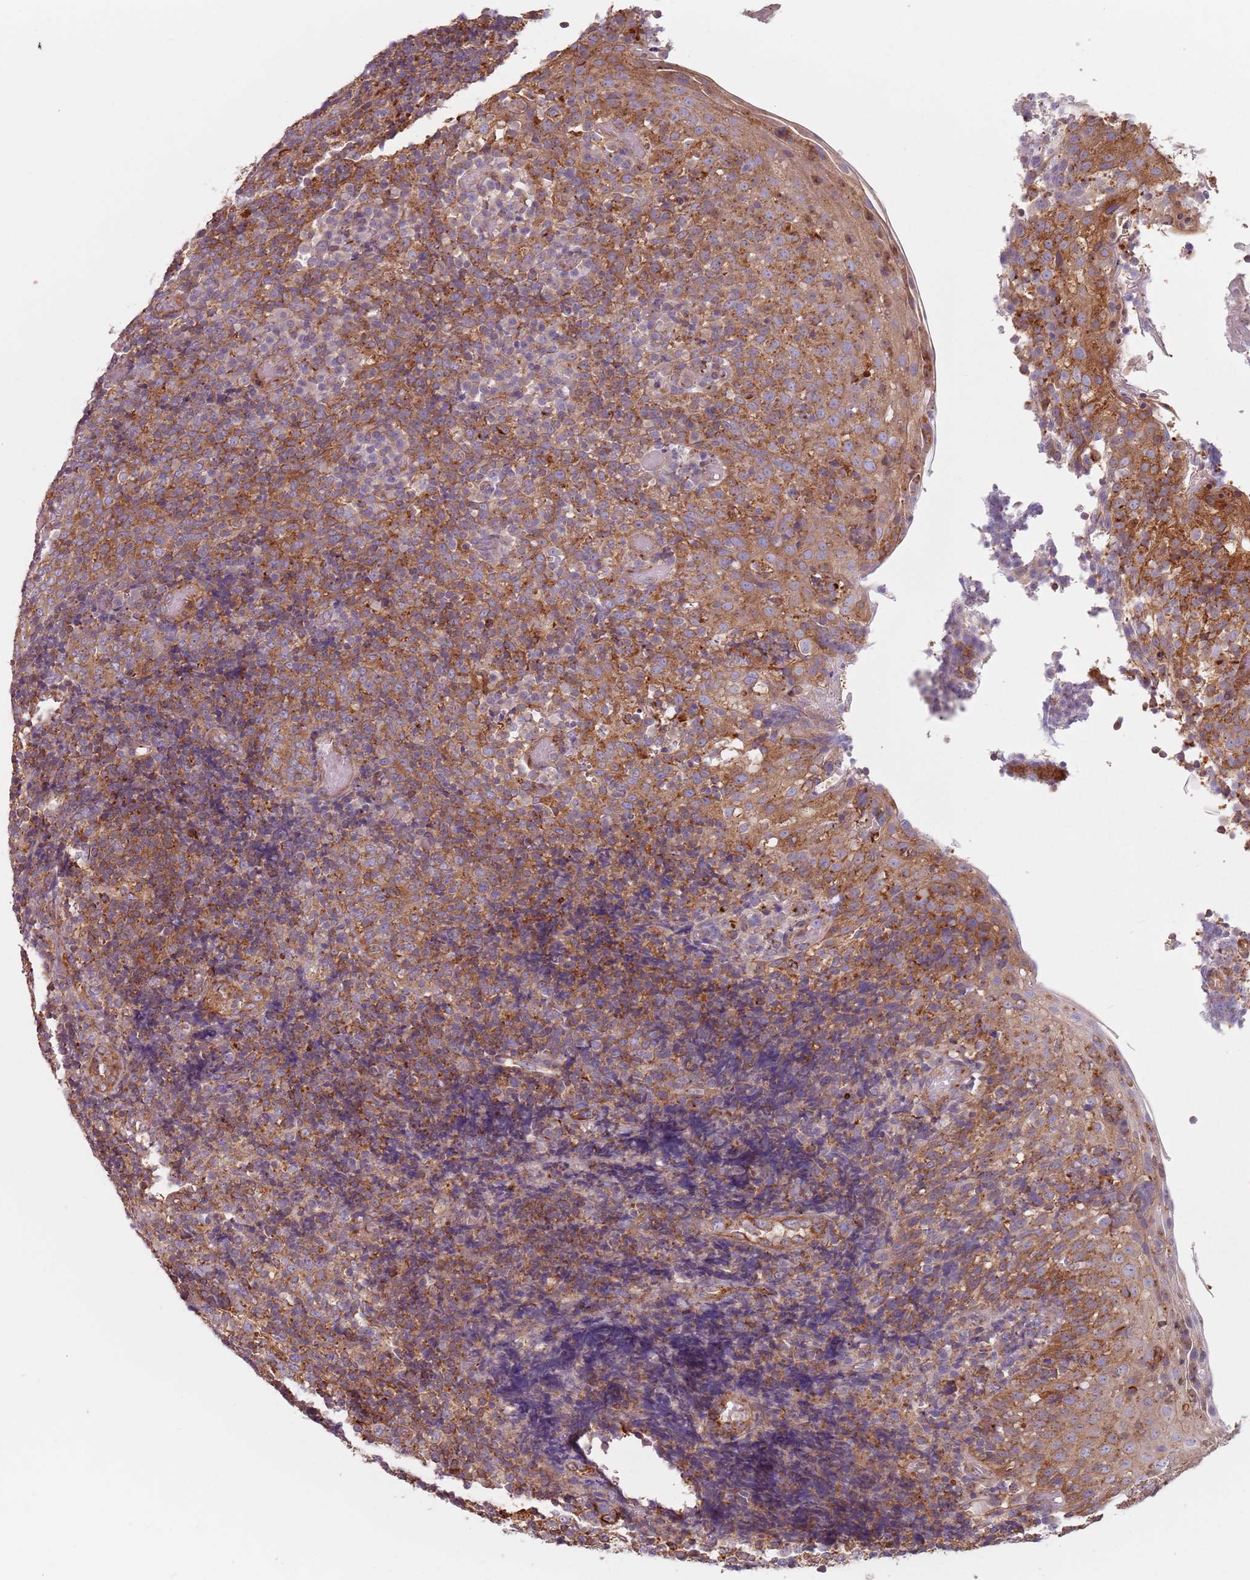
{"staining": {"intensity": "moderate", "quantity": ">75%", "location": "cytoplasmic/membranous"}, "tissue": "tonsil", "cell_type": "Germinal center cells", "image_type": "normal", "snomed": [{"axis": "morphology", "description": "Normal tissue, NOS"}, {"axis": "topography", "description": "Tonsil"}], "caption": "High-magnification brightfield microscopy of normal tonsil stained with DAB (3,3'-diaminobenzidine) (brown) and counterstained with hematoxylin (blue). germinal center cells exhibit moderate cytoplasmic/membranous expression is seen in approximately>75% of cells. (Stains: DAB in brown, nuclei in blue, Microscopy: brightfield microscopy at high magnification).", "gene": "TPD52L2", "patient": {"sex": "female", "age": 19}}